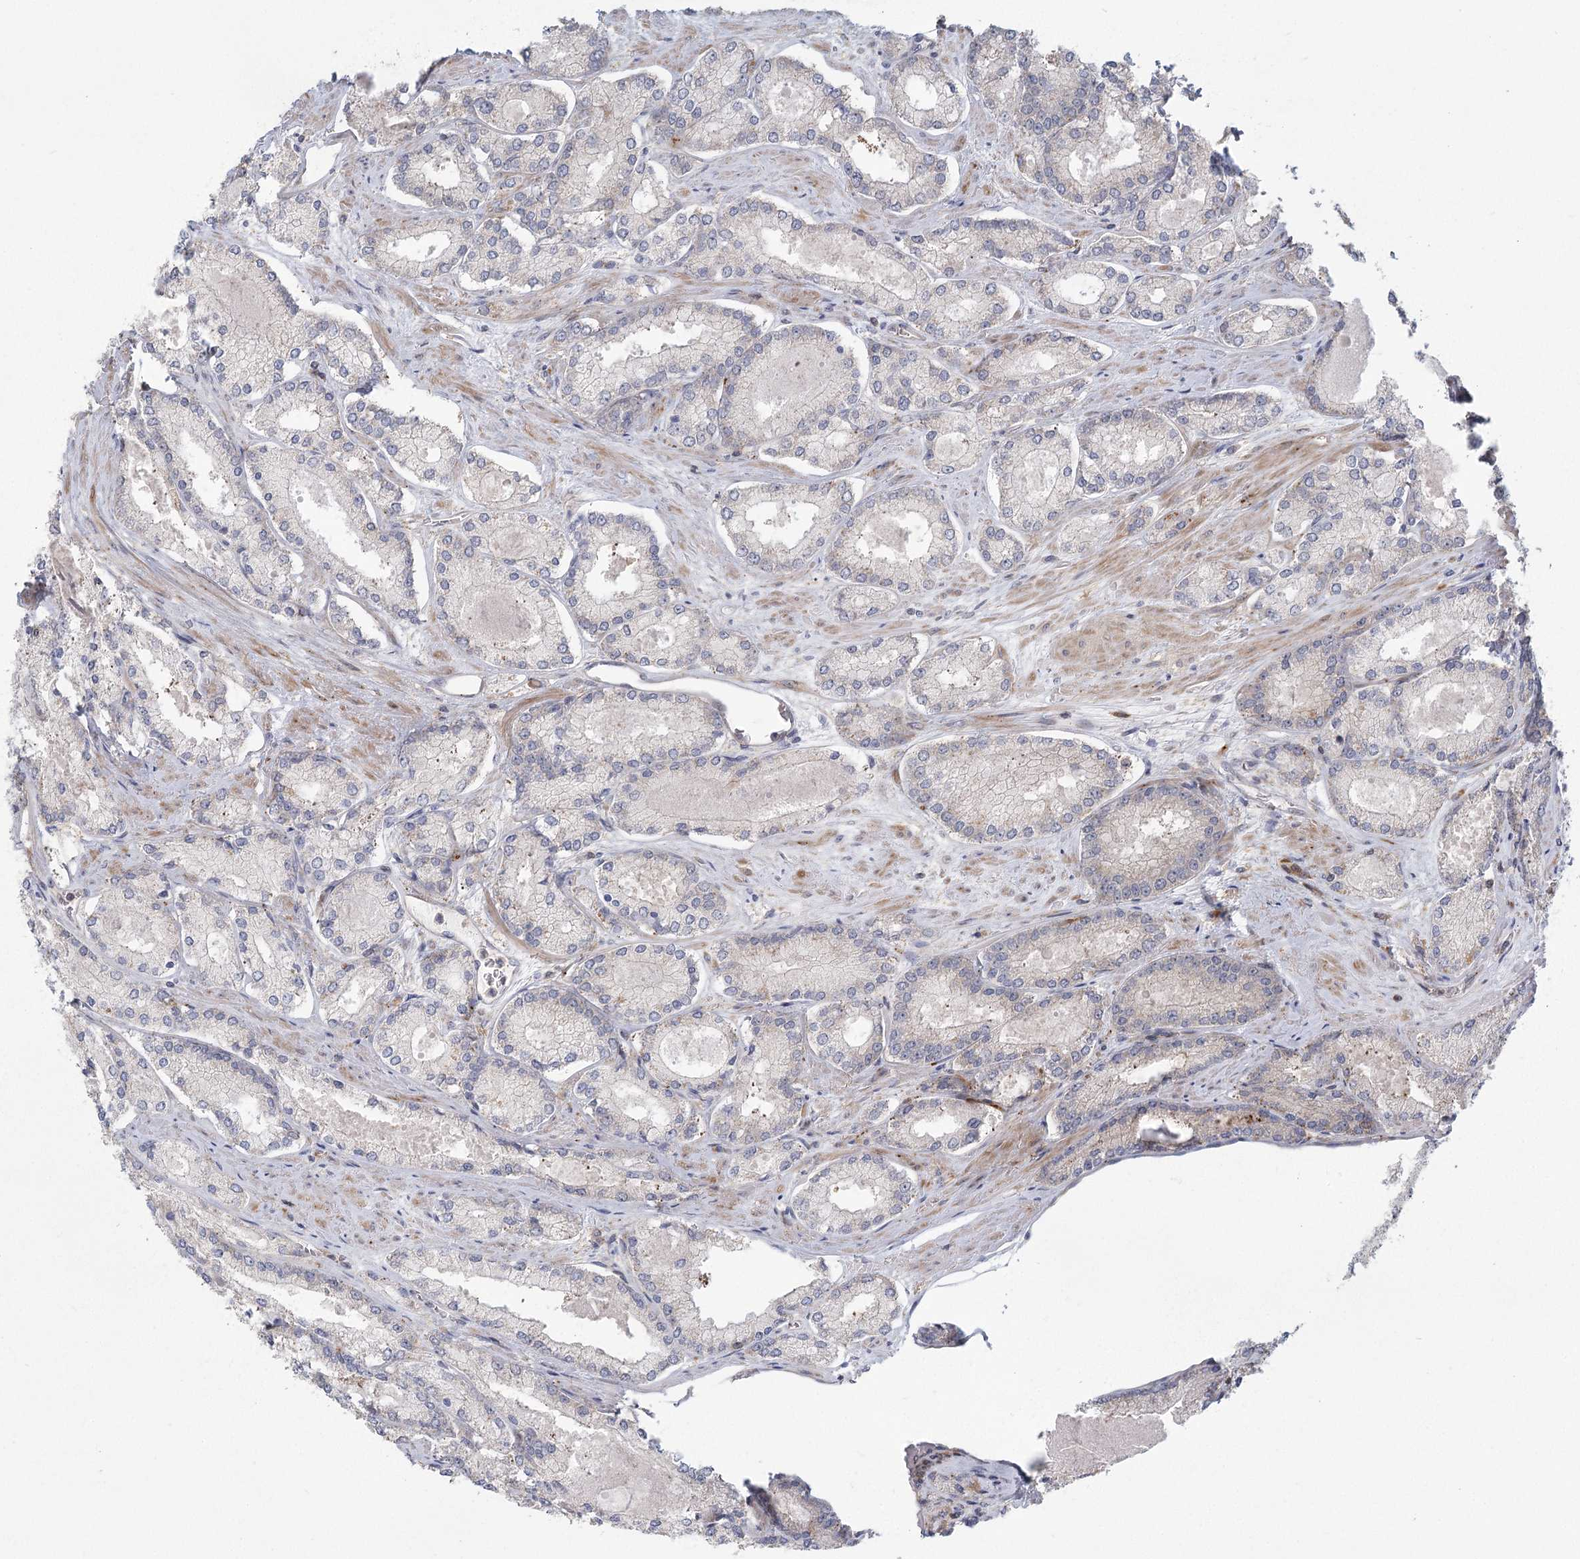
{"staining": {"intensity": "negative", "quantity": "none", "location": "none"}, "tissue": "prostate cancer", "cell_type": "Tumor cells", "image_type": "cancer", "snomed": [{"axis": "morphology", "description": "Adenocarcinoma, Low grade"}, {"axis": "topography", "description": "Prostate"}], "caption": "An immunohistochemistry photomicrograph of adenocarcinoma (low-grade) (prostate) is shown. There is no staining in tumor cells of adenocarcinoma (low-grade) (prostate).", "gene": "FAM110C", "patient": {"sex": "male", "age": 74}}